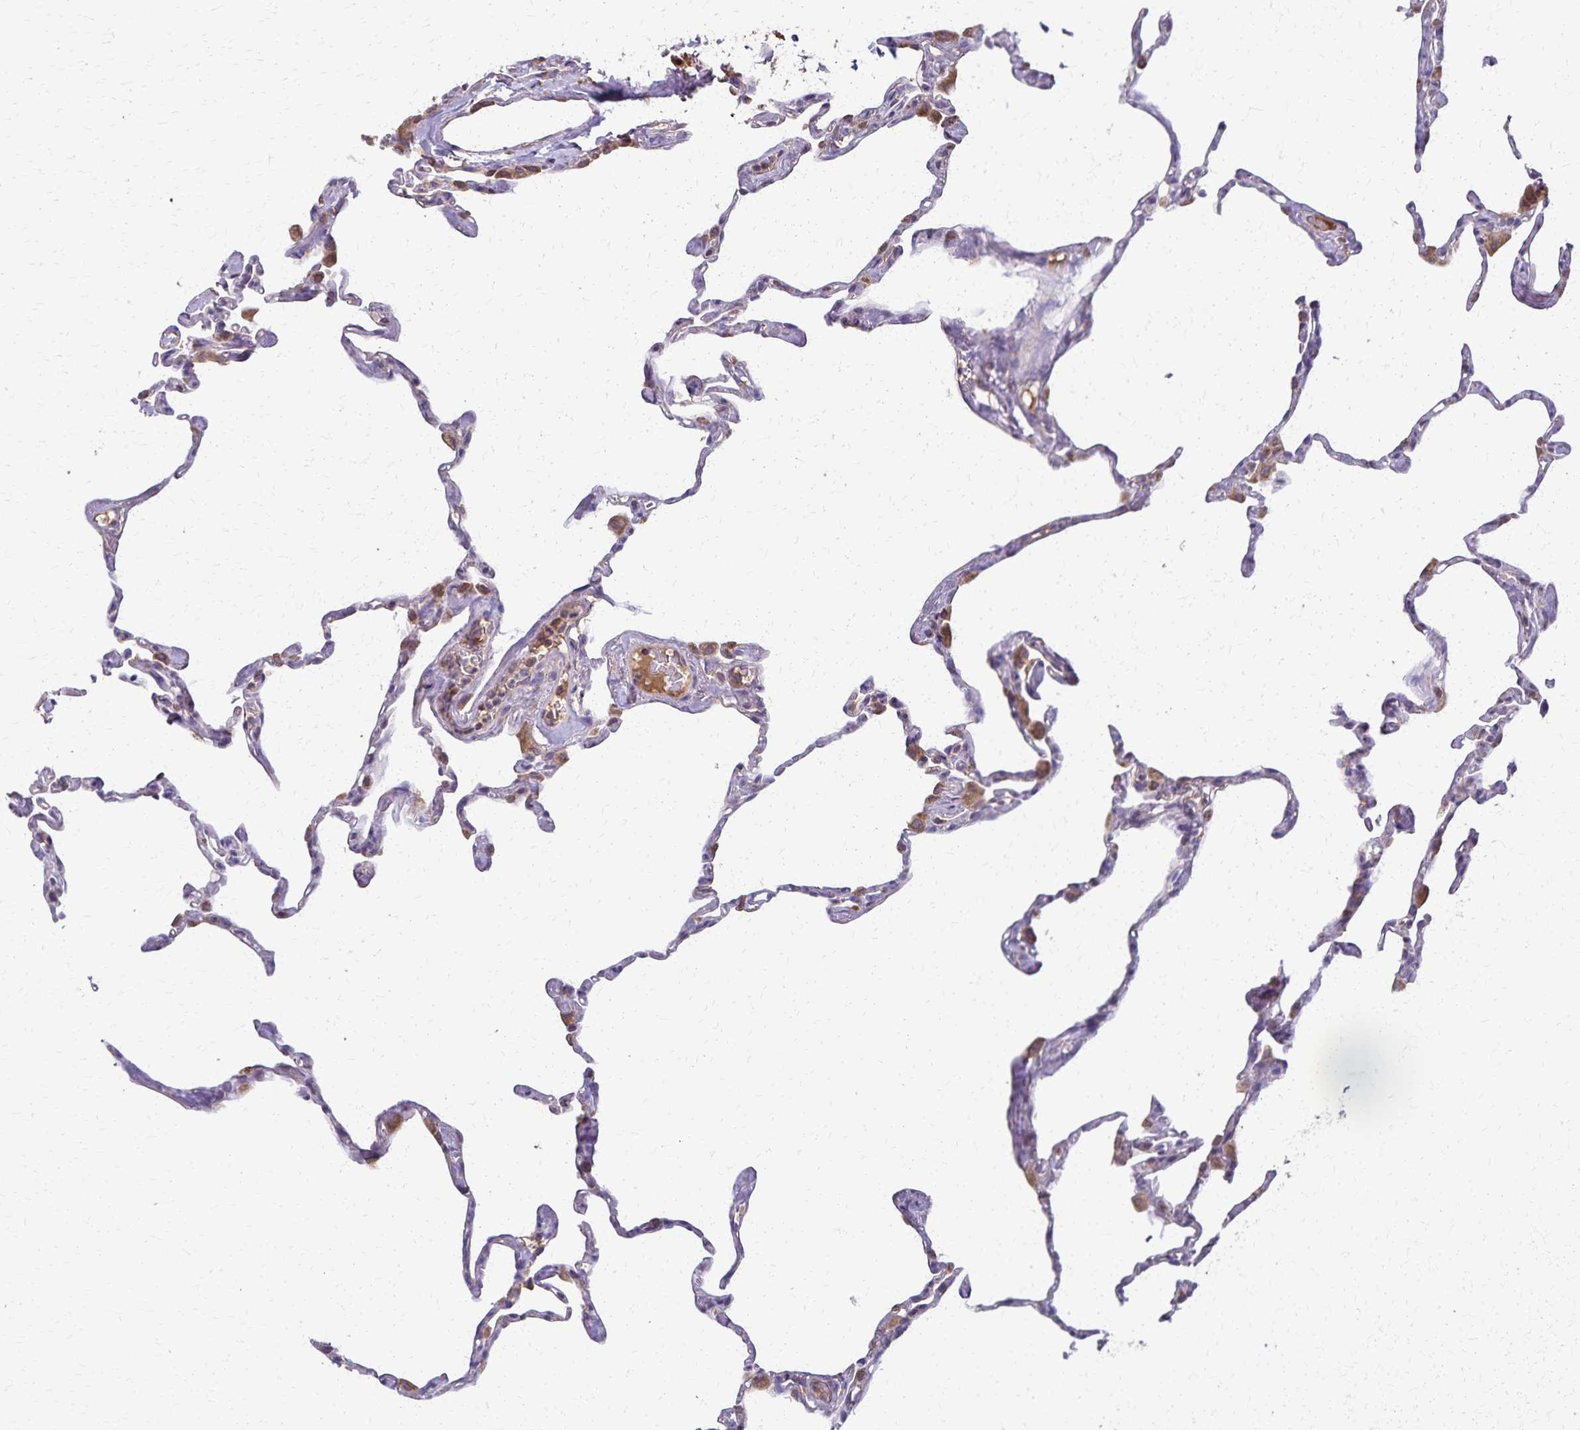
{"staining": {"intensity": "weak", "quantity": "25%-75%", "location": "cytoplasmic/membranous"}, "tissue": "lung", "cell_type": "Alveolar cells", "image_type": "normal", "snomed": [{"axis": "morphology", "description": "Normal tissue, NOS"}, {"axis": "topography", "description": "Lung"}], "caption": "This photomicrograph reveals immunohistochemistry (IHC) staining of benign lung, with low weak cytoplasmic/membranous staining in approximately 25%-75% of alveolar cells.", "gene": "RNF10", "patient": {"sex": "male", "age": 65}}